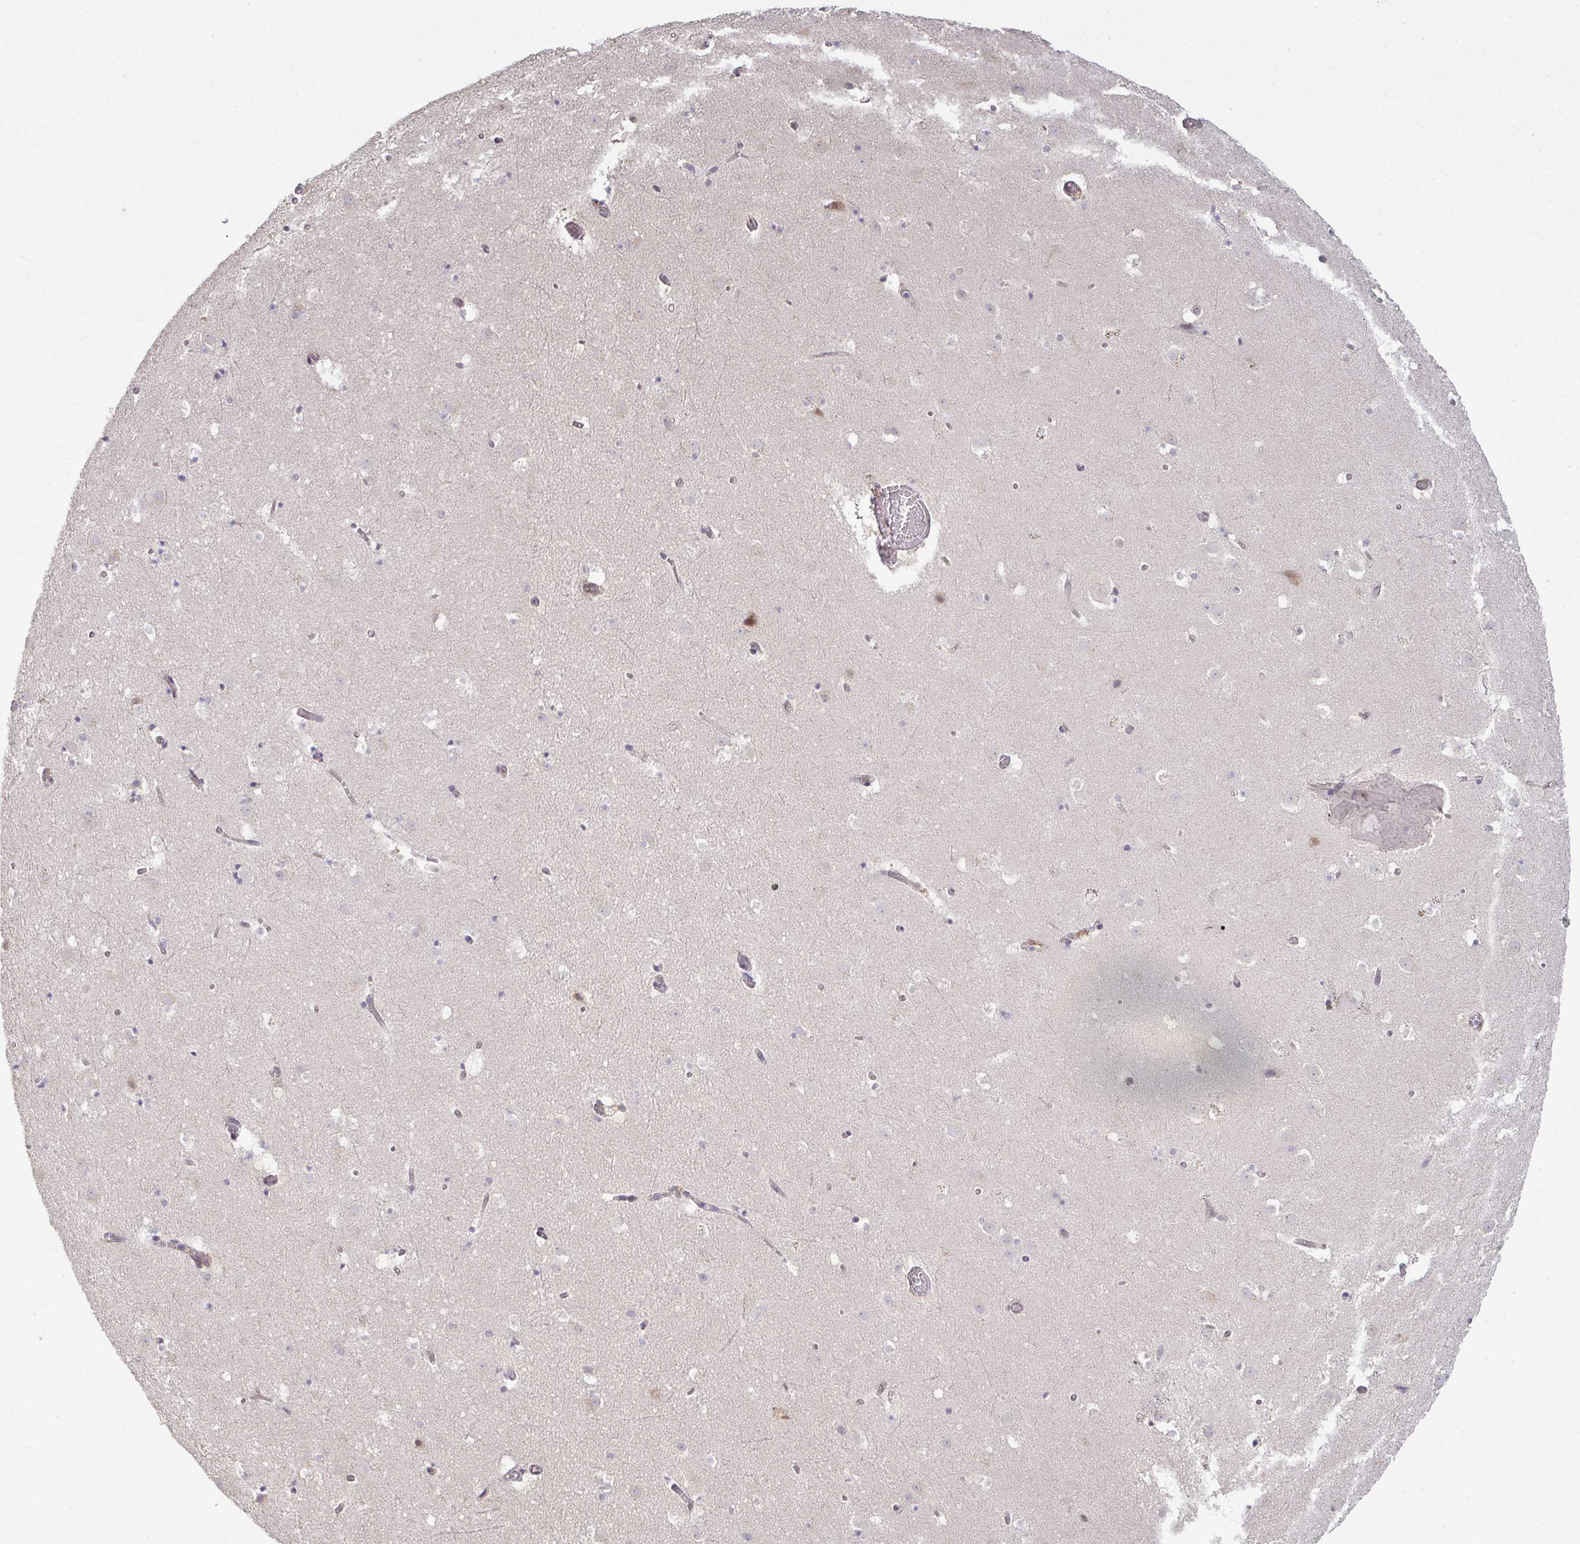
{"staining": {"intensity": "negative", "quantity": "none", "location": "none"}, "tissue": "caudate", "cell_type": "Glial cells", "image_type": "normal", "snomed": [{"axis": "morphology", "description": "Normal tissue, NOS"}, {"axis": "topography", "description": "Lateral ventricle wall"}], "caption": "A micrograph of human caudate is negative for staining in glial cells. (Stains: DAB (3,3'-diaminobenzidine) immunohistochemistry with hematoxylin counter stain, Microscopy: brightfield microscopy at high magnification).", "gene": "SETD7", "patient": {"sex": "male", "age": 37}}